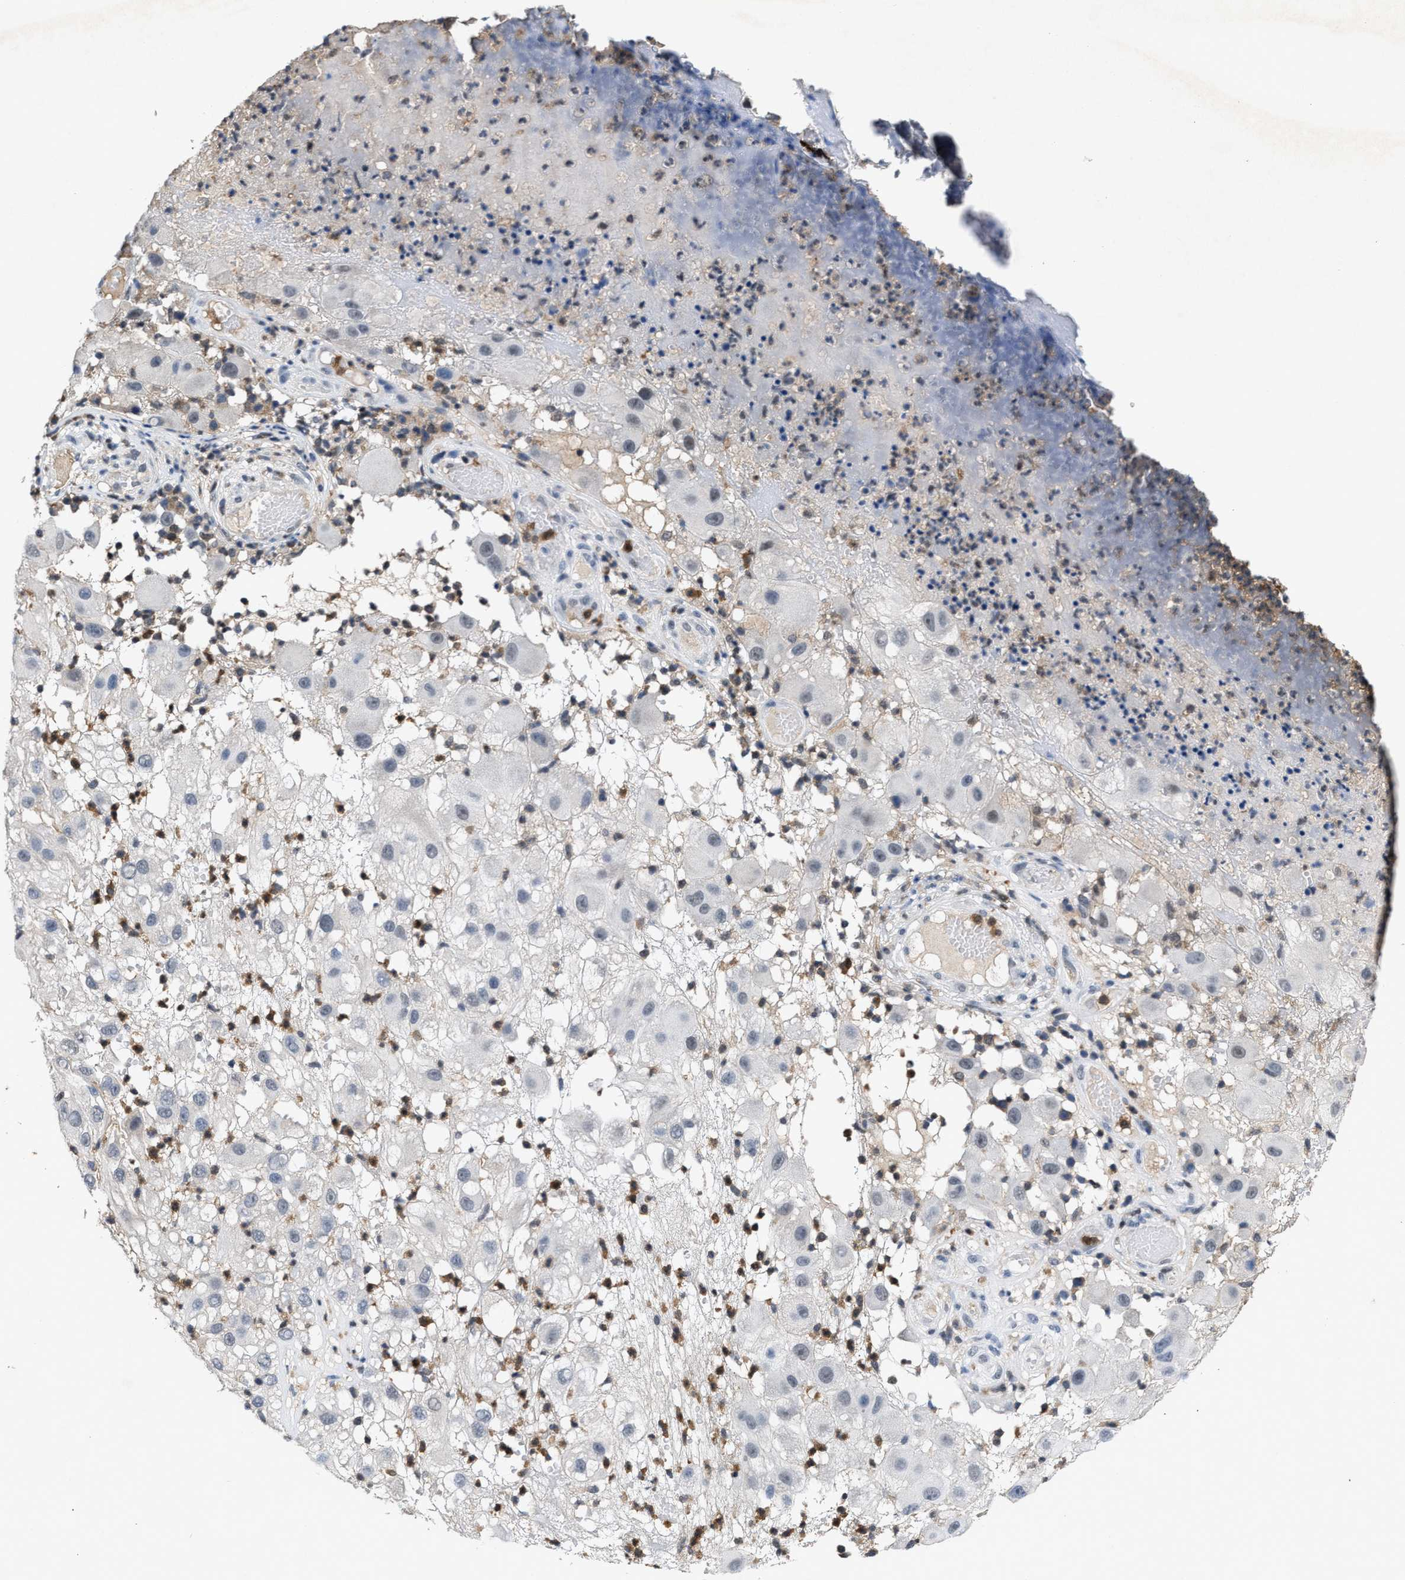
{"staining": {"intensity": "negative", "quantity": "none", "location": "none"}, "tissue": "melanoma", "cell_type": "Tumor cells", "image_type": "cancer", "snomed": [{"axis": "morphology", "description": "Malignant melanoma, NOS"}, {"axis": "topography", "description": "Skin"}], "caption": "Immunohistochemistry (IHC) of malignant melanoma reveals no positivity in tumor cells.", "gene": "FGD3", "patient": {"sex": "female", "age": 81}}